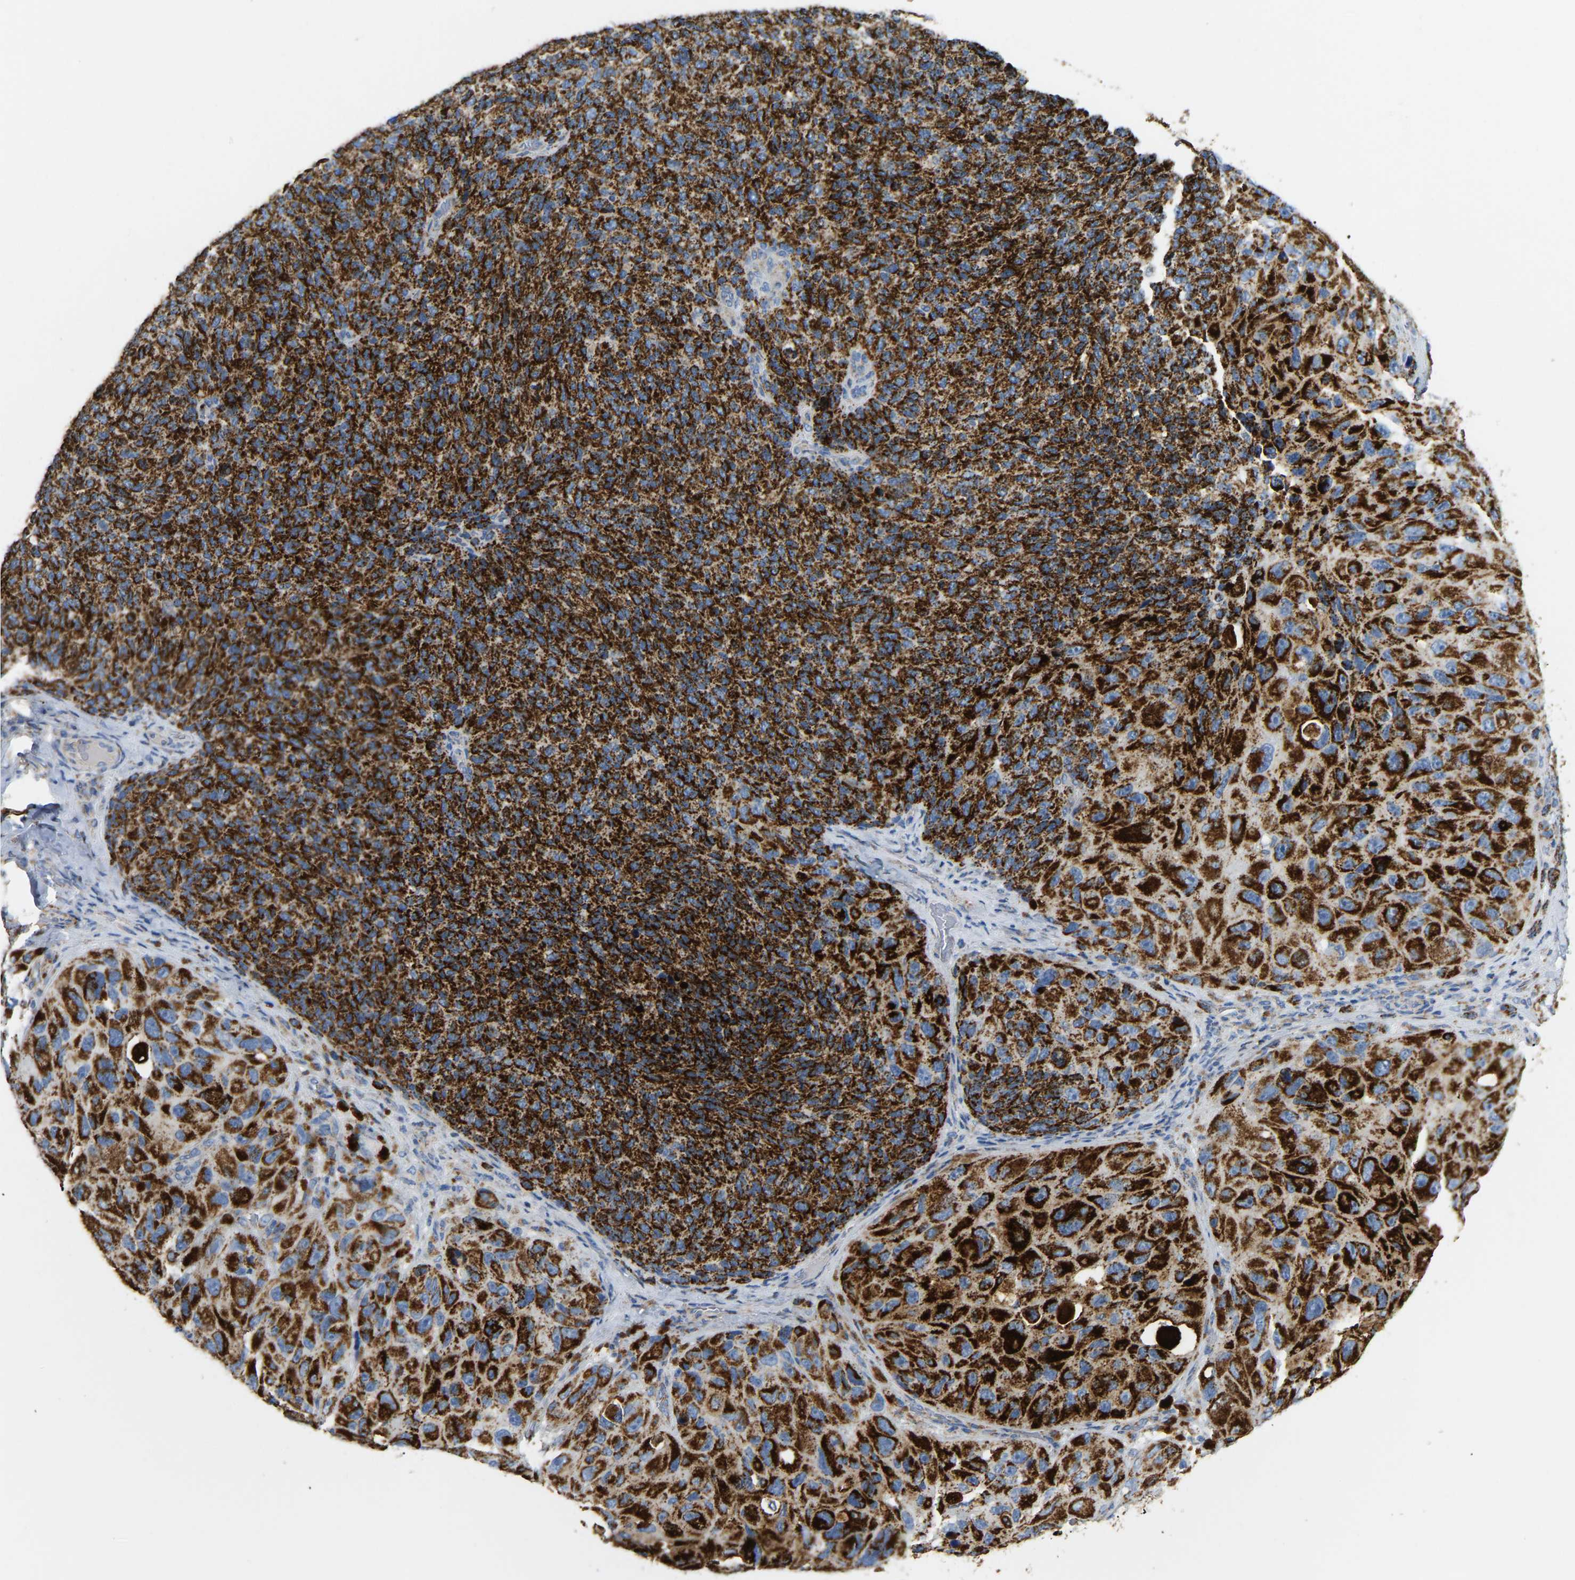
{"staining": {"intensity": "strong", "quantity": ">75%", "location": "cytoplasmic/membranous"}, "tissue": "melanoma", "cell_type": "Tumor cells", "image_type": "cancer", "snomed": [{"axis": "morphology", "description": "Malignant melanoma, NOS"}, {"axis": "topography", "description": "Skin"}], "caption": "Human melanoma stained for a protein (brown) shows strong cytoplasmic/membranous positive positivity in about >75% of tumor cells.", "gene": "HIBADH", "patient": {"sex": "female", "age": 73}}